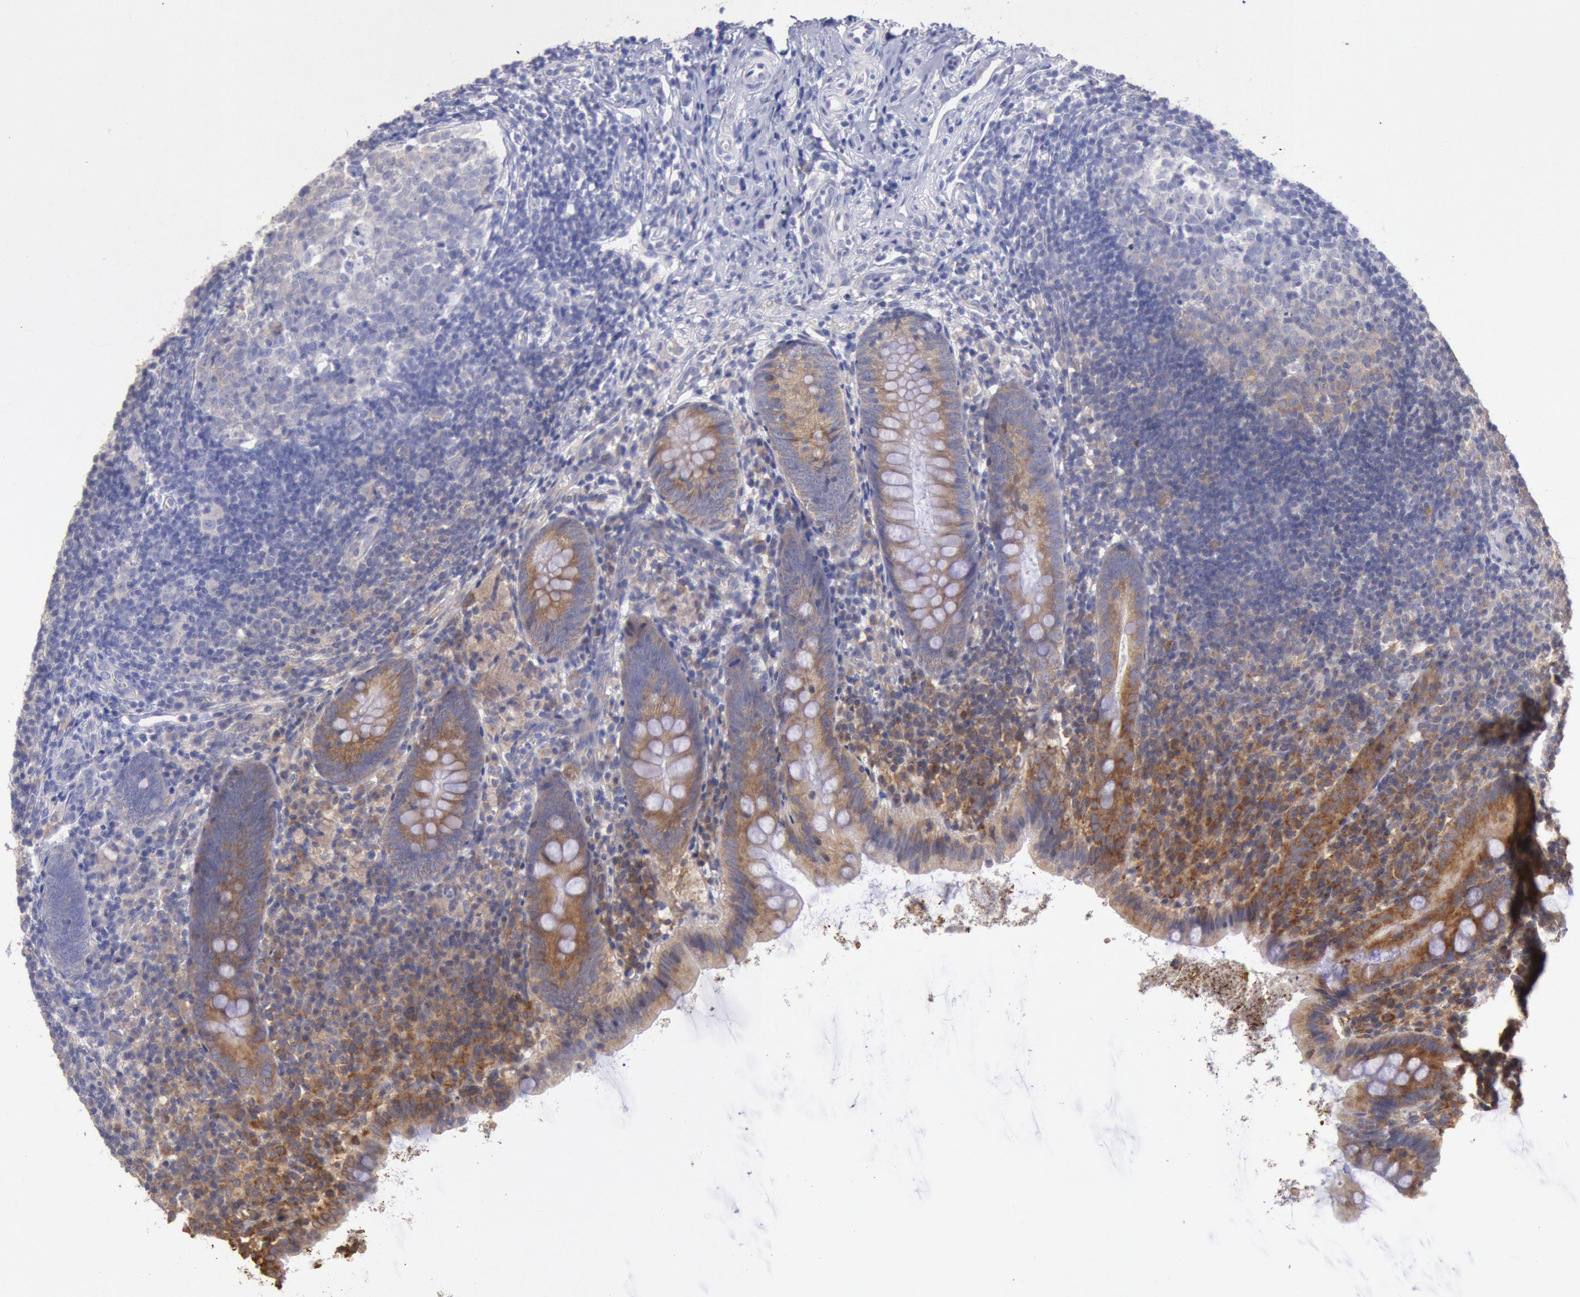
{"staining": {"intensity": "moderate", "quantity": ">75%", "location": "cytoplasmic/membranous"}, "tissue": "appendix", "cell_type": "Glandular cells", "image_type": "normal", "snomed": [{"axis": "morphology", "description": "Normal tissue, NOS"}, {"axis": "topography", "description": "Appendix"}], "caption": "Immunohistochemistry (IHC) (DAB) staining of benign human appendix demonstrates moderate cytoplasmic/membranous protein expression in approximately >75% of glandular cells. The protein is shown in brown color, while the nuclei are stained blue.", "gene": "DRG1", "patient": {"sex": "female", "age": 9}}